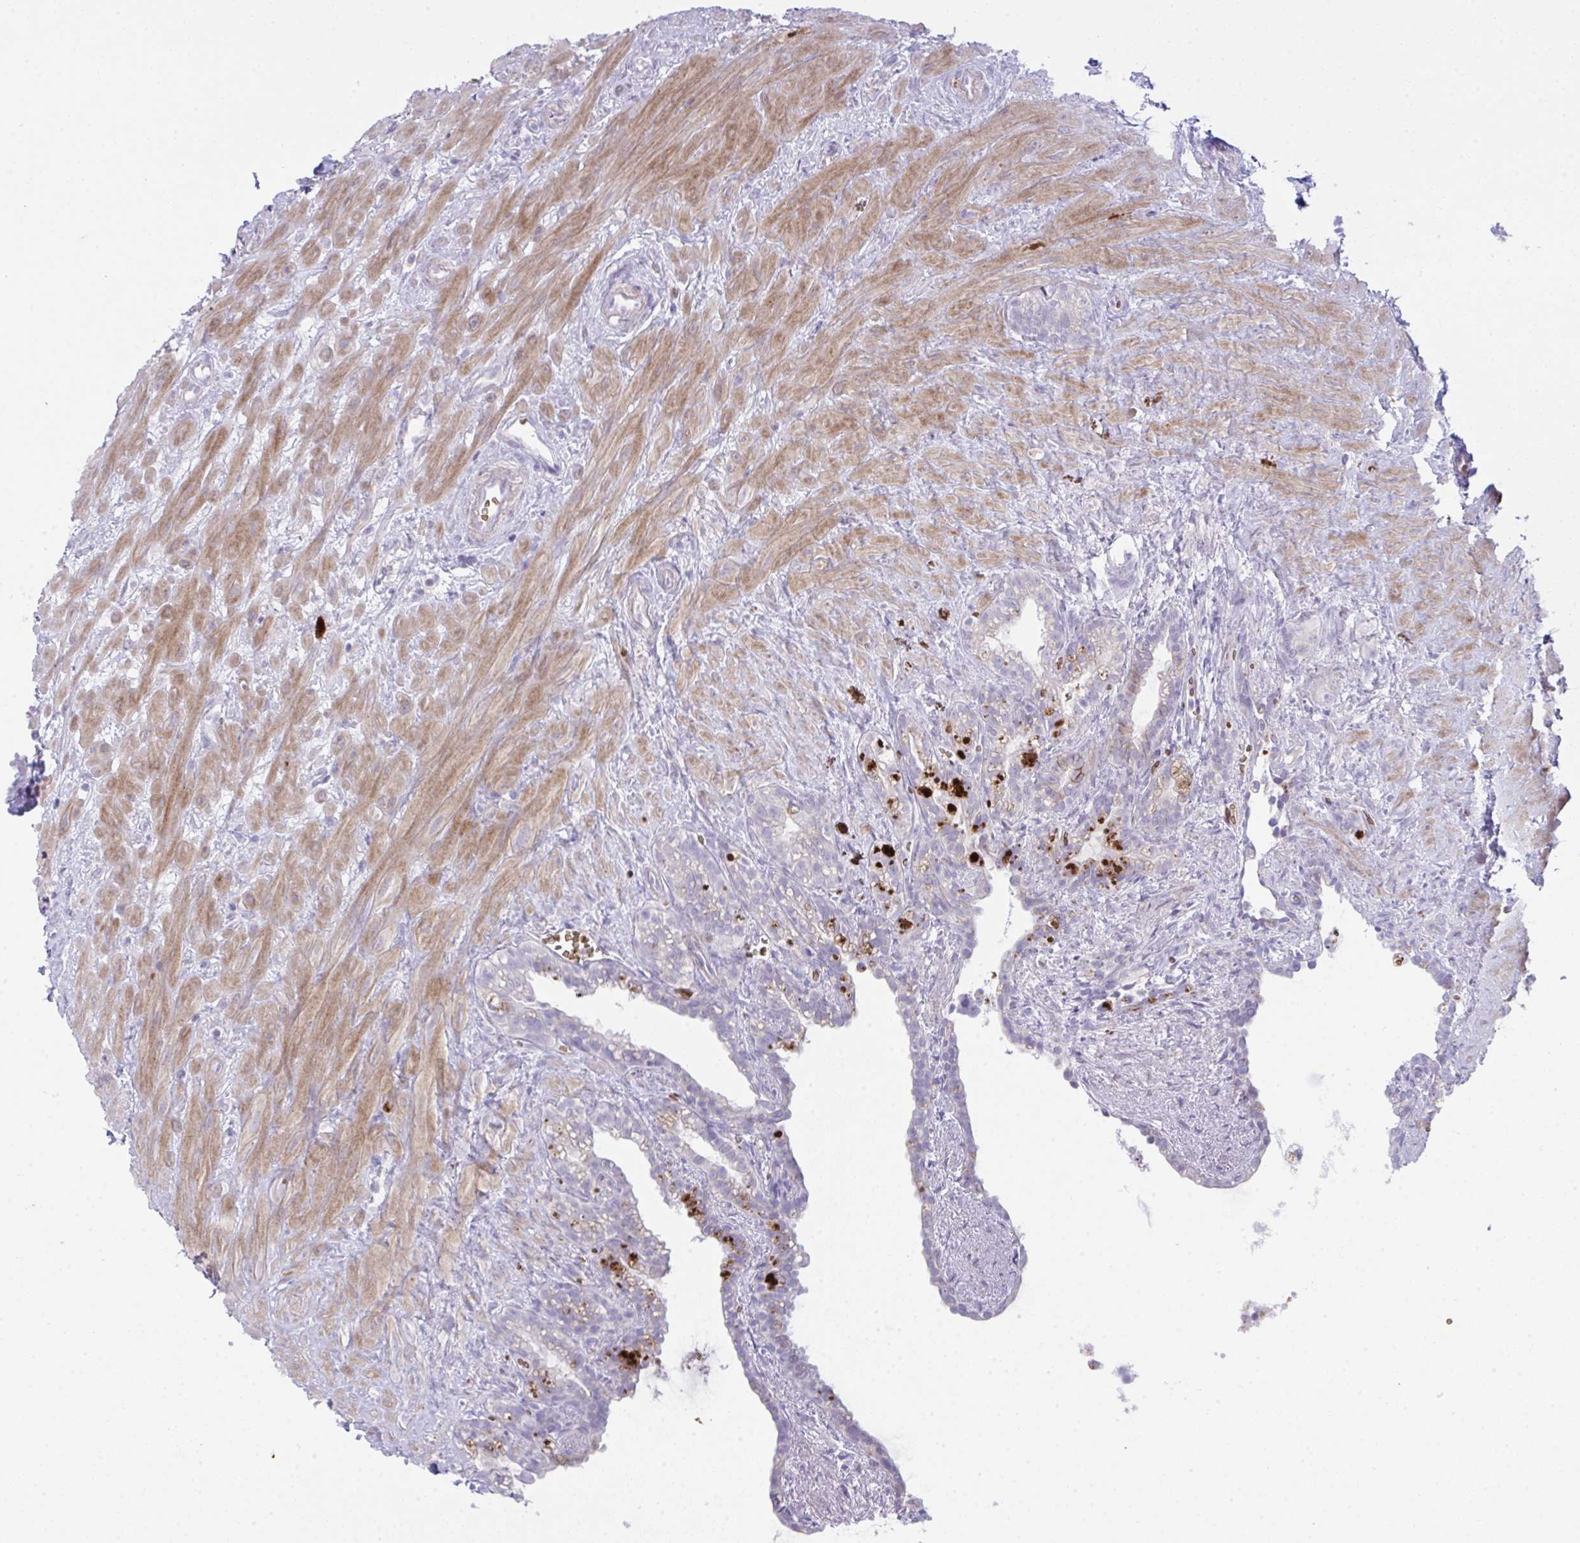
{"staining": {"intensity": "negative", "quantity": "none", "location": "none"}, "tissue": "seminal vesicle", "cell_type": "Glandular cells", "image_type": "normal", "snomed": [{"axis": "morphology", "description": "Normal tissue, NOS"}, {"axis": "topography", "description": "Seminal veicle"}], "caption": "A histopathology image of seminal vesicle stained for a protein displays no brown staining in glandular cells. The staining is performed using DAB (3,3'-diaminobenzidine) brown chromogen with nuclei counter-stained in using hematoxylin.", "gene": "SPTB", "patient": {"sex": "male", "age": 76}}